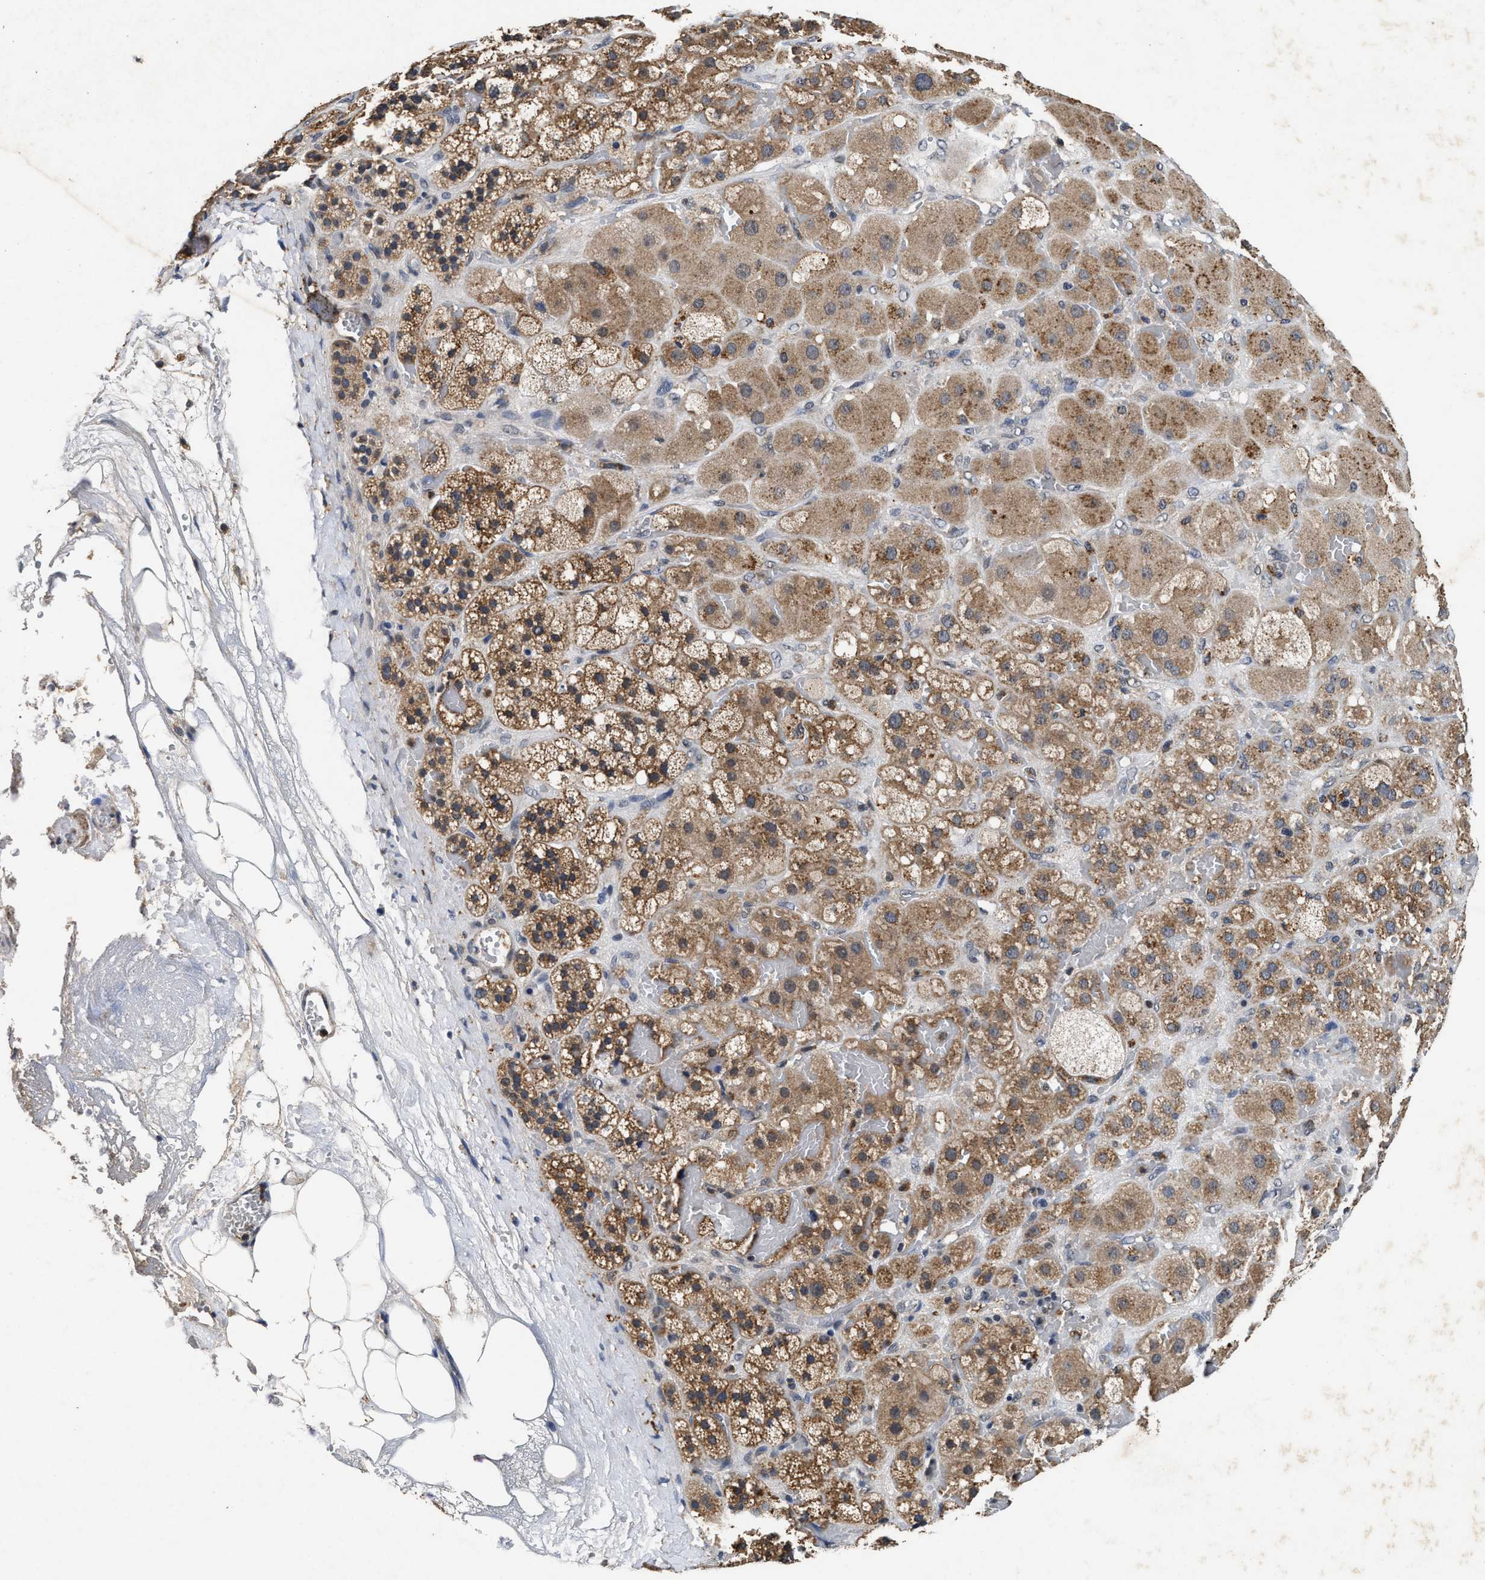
{"staining": {"intensity": "moderate", "quantity": ">75%", "location": "cytoplasmic/membranous"}, "tissue": "adrenal gland", "cell_type": "Glandular cells", "image_type": "normal", "snomed": [{"axis": "morphology", "description": "Normal tissue, NOS"}, {"axis": "topography", "description": "Adrenal gland"}], "caption": "Adrenal gland stained with DAB IHC shows medium levels of moderate cytoplasmic/membranous expression in about >75% of glandular cells. The staining is performed using DAB (3,3'-diaminobenzidine) brown chromogen to label protein expression. The nuclei are counter-stained blue using hematoxylin.", "gene": "ACOX1", "patient": {"sex": "female", "age": 47}}